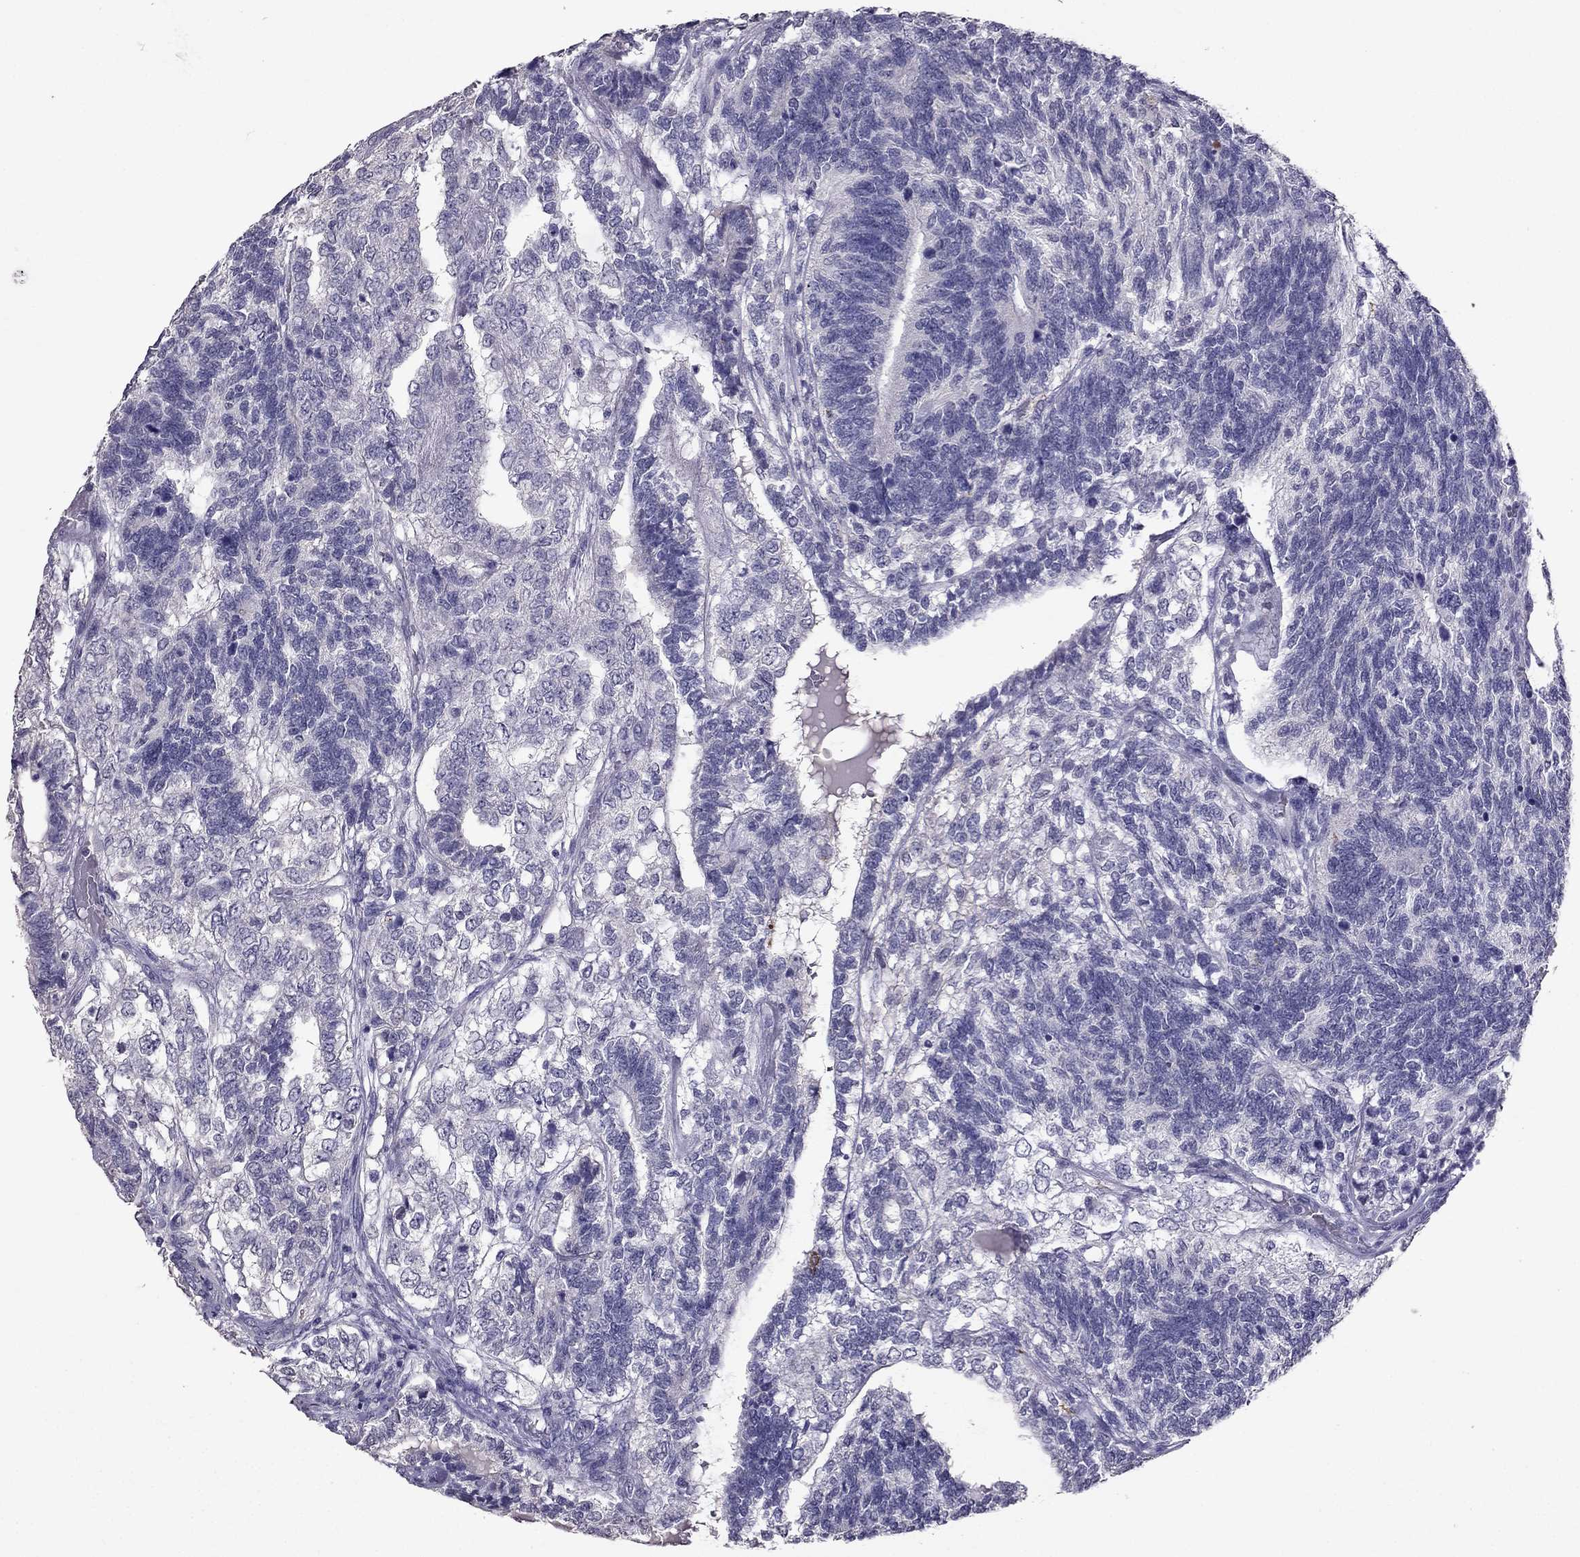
{"staining": {"intensity": "negative", "quantity": "none", "location": "none"}, "tissue": "testis cancer", "cell_type": "Tumor cells", "image_type": "cancer", "snomed": [{"axis": "morphology", "description": "Seminoma, NOS"}, {"axis": "morphology", "description": "Carcinoma, Embryonal, NOS"}, {"axis": "topography", "description": "Testis"}], "caption": "Tumor cells are negative for brown protein staining in testis embryonal carcinoma.", "gene": "SCG5", "patient": {"sex": "male", "age": 41}}